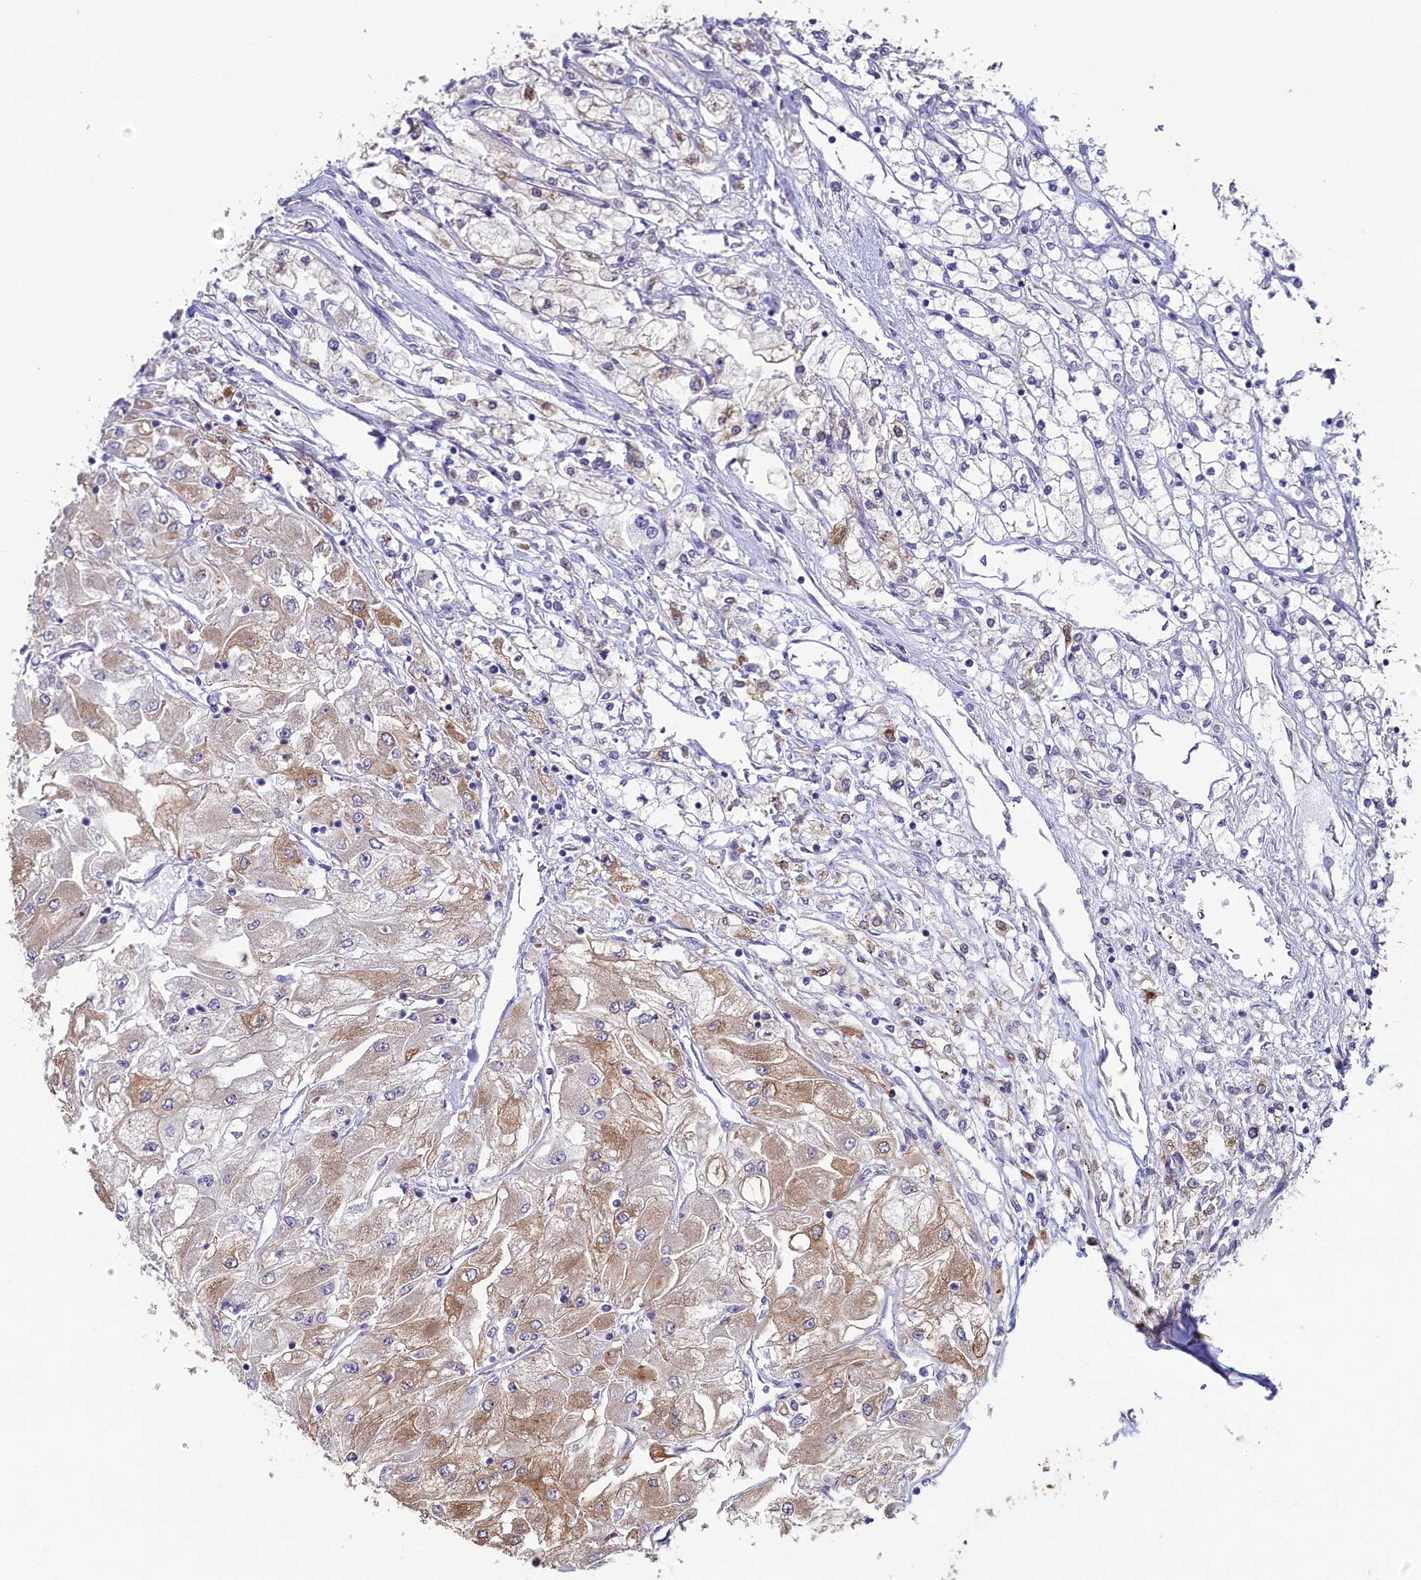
{"staining": {"intensity": "moderate", "quantity": "<25%", "location": "cytoplasmic/membranous"}, "tissue": "renal cancer", "cell_type": "Tumor cells", "image_type": "cancer", "snomed": [{"axis": "morphology", "description": "Adenocarcinoma, NOS"}, {"axis": "topography", "description": "Kidney"}], "caption": "The immunohistochemical stain labels moderate cytoplasmic/membranous staining in tumor cells of renal cancer (adenocarcinoma) tissue. (DAB IHC with brightfield microscopy, high magnification).", "gene": "SPATA2L", "patient": {"sex": "male", "age": 80}}